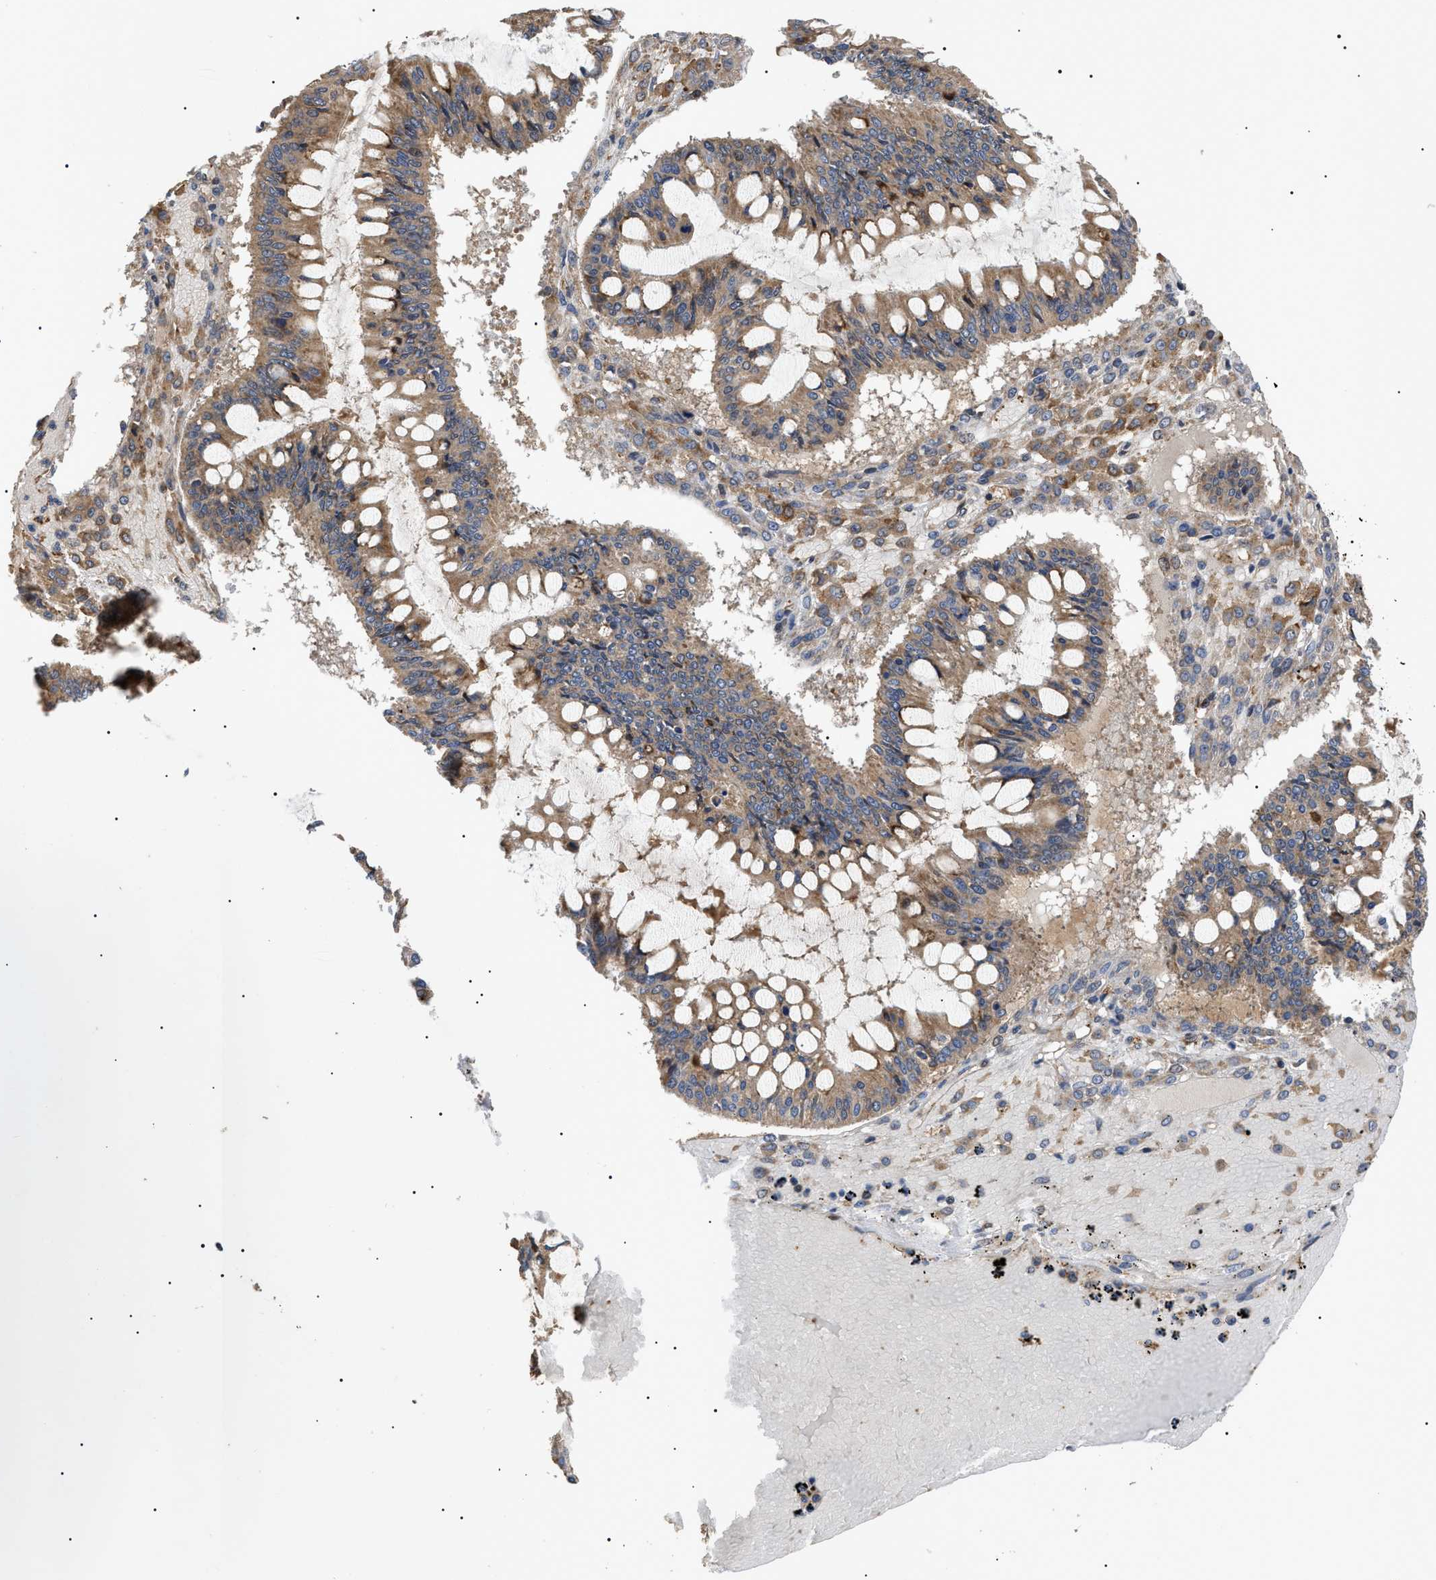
{"staining": {"intensity": "moderate", "quantity": ">75%", "location": "cytoplasmic/membranous"}, "tissue": "ovarian cancer", "cell_type": "Tumor cells", "image_type": "cancer", "snomed": [{"axis": "morphology", "description": "Cystadenocarcinoma, mucinous, NOS"}, {"axis": "topography", "description": "Ovary"}], "caption": "Moderate cytoplasmic/membranous staining is appreciated in about >75% of tumor cells in ovarian cancer (mucinous cystadenocarcinoma). Immunohistochemistry (ihc) stains the protein of interest in brown and the nuclei are stained blue.", "gene": "ASTL", "patient": {"sex": "female", "age": 73}}